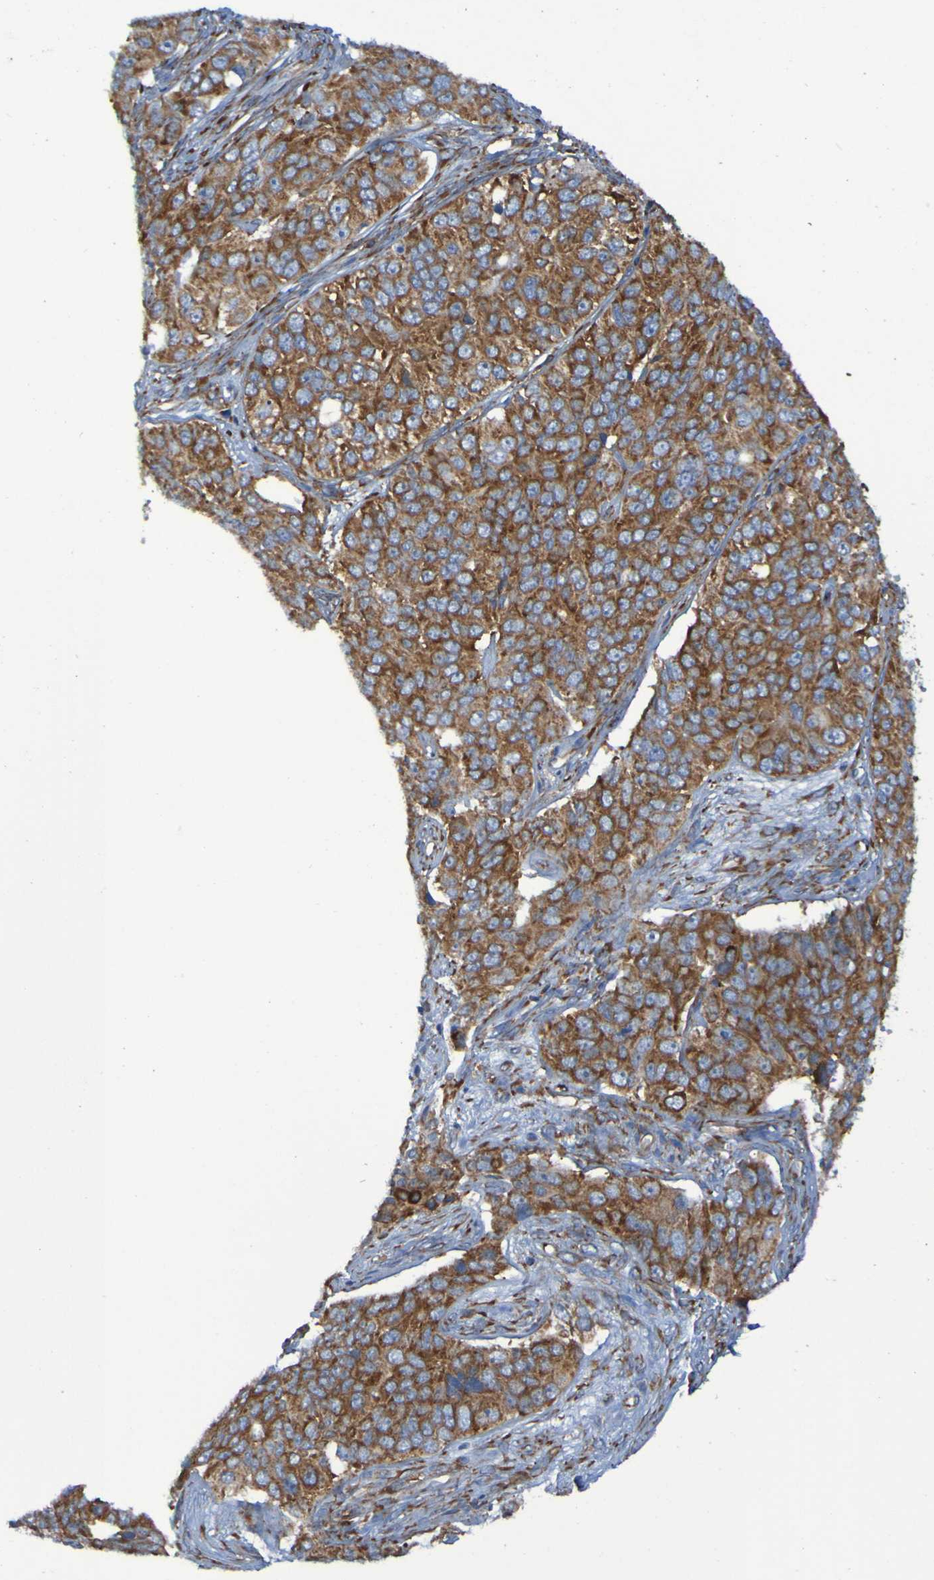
{"staining": {"intensity": "moderate", "quantity": ">75%", "location": "cytoplasmic/membranous"}, "tissue": "ovarian cancer", "cell_type": "Tumor cells", "image_type": "cancer", "snomed": [{"axis": "morphology", "description": "Carcinoma, endometroid"}, {"axis": "topography", "description": "Ovary"}], "caption": "The micrograph shows staining of endometroid carcinoma (ovarian), revealing moderate cytoplasmic/membranous protein staining (brown color) within tumor cells.", "gene": "RPL10", "patient": {"sex": "female", "age": 51}}